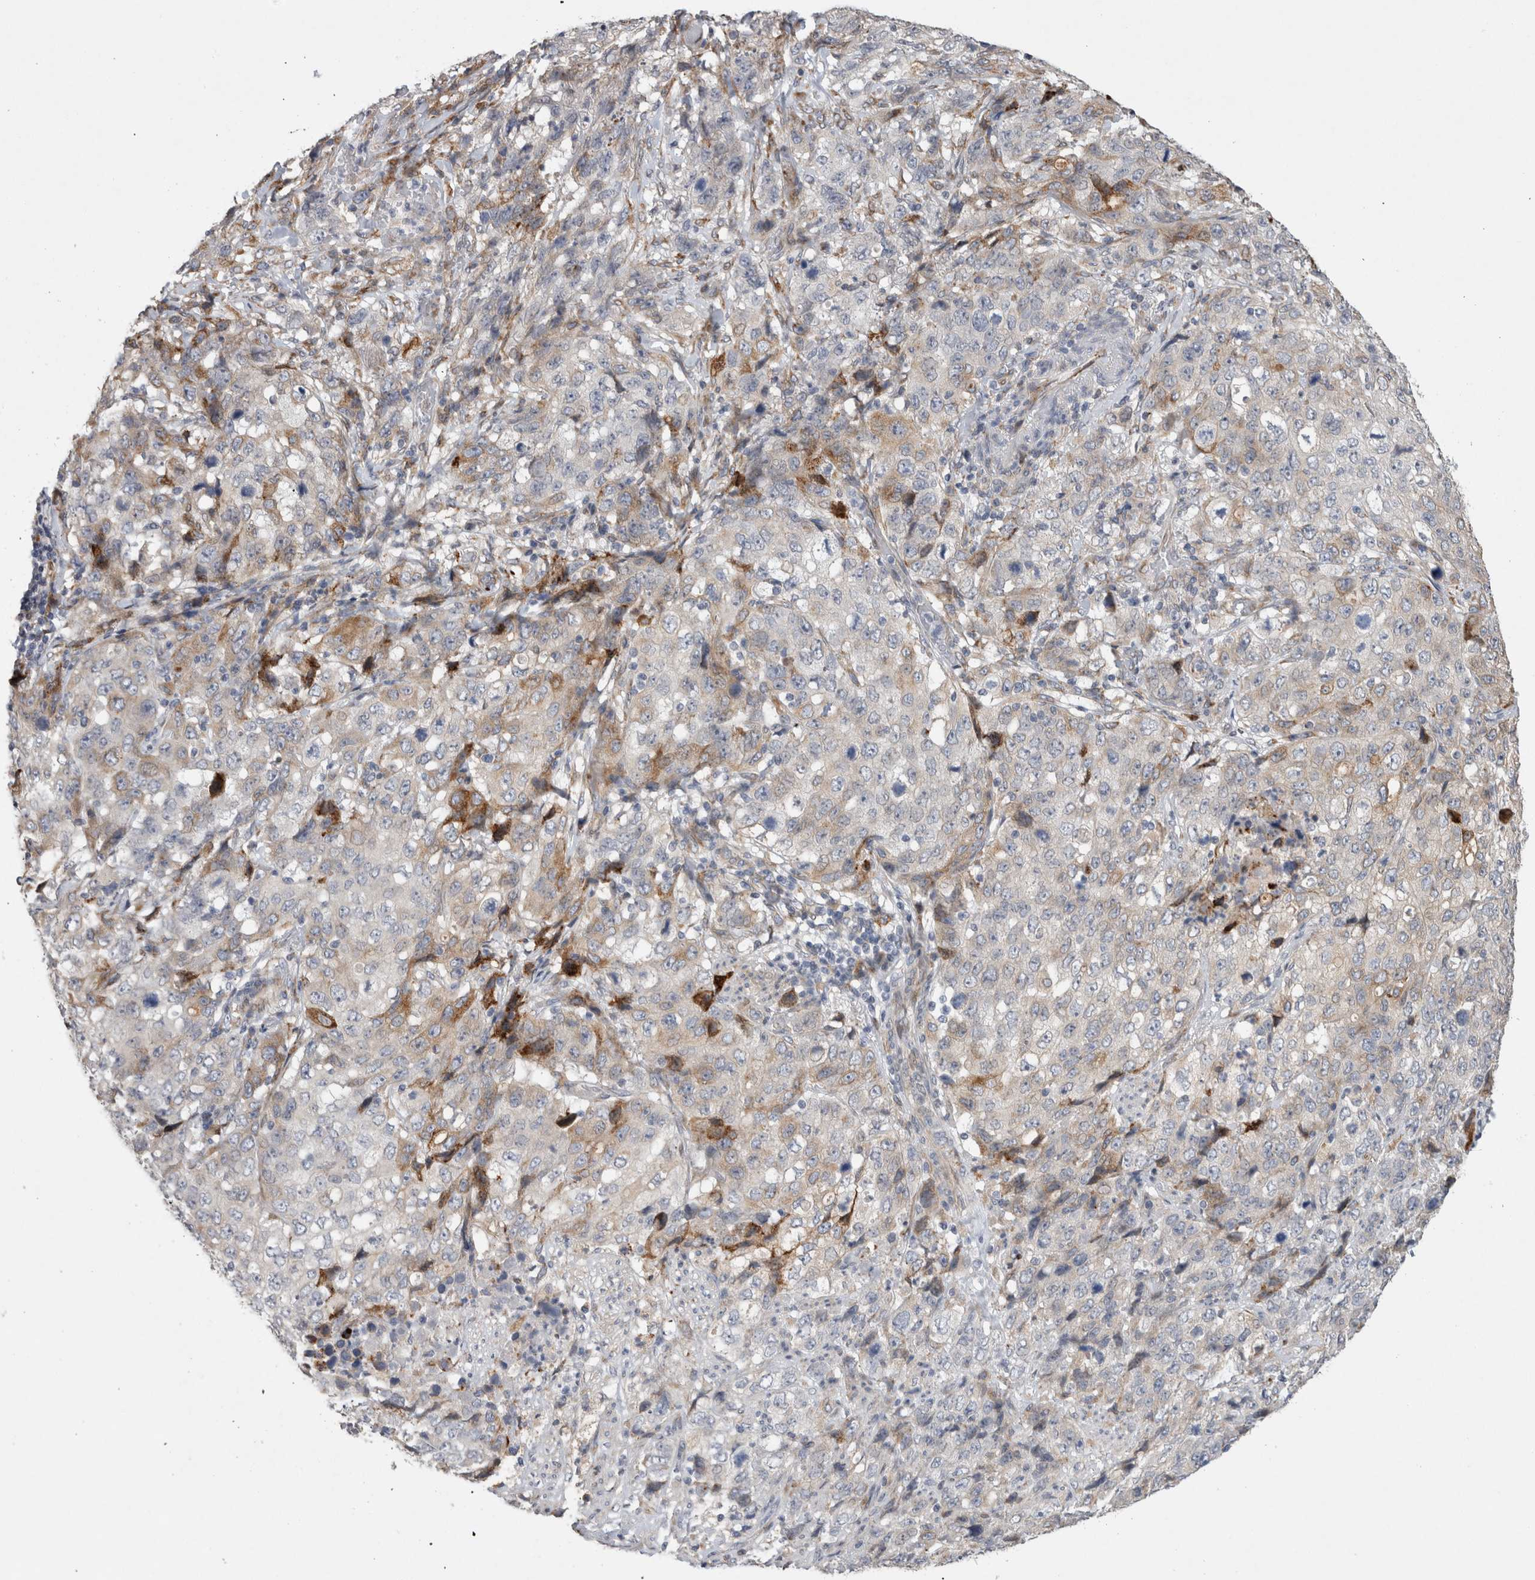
{"staining": {"intensity": "strong", "quantity": "<25%", "location": "cytoplasmic/membranous"}, "tissue": "stomach cancer", "cell_type": "Tumor cells", "image_type": "cancer", "snomed": [{"axis": "morphology", "description": "Adenocarcinoma, NOS"}, {"axis": "topography", "description": "Stomach"}], "caption": "Stomach cancer tissue exhibits strong cytoplasmic/membranous positivity in about <25% of tumor cells, visualized by immunohistochemistry.", "gene": "TRMT9B", "patient": {"sex": "male", "age": 48}}